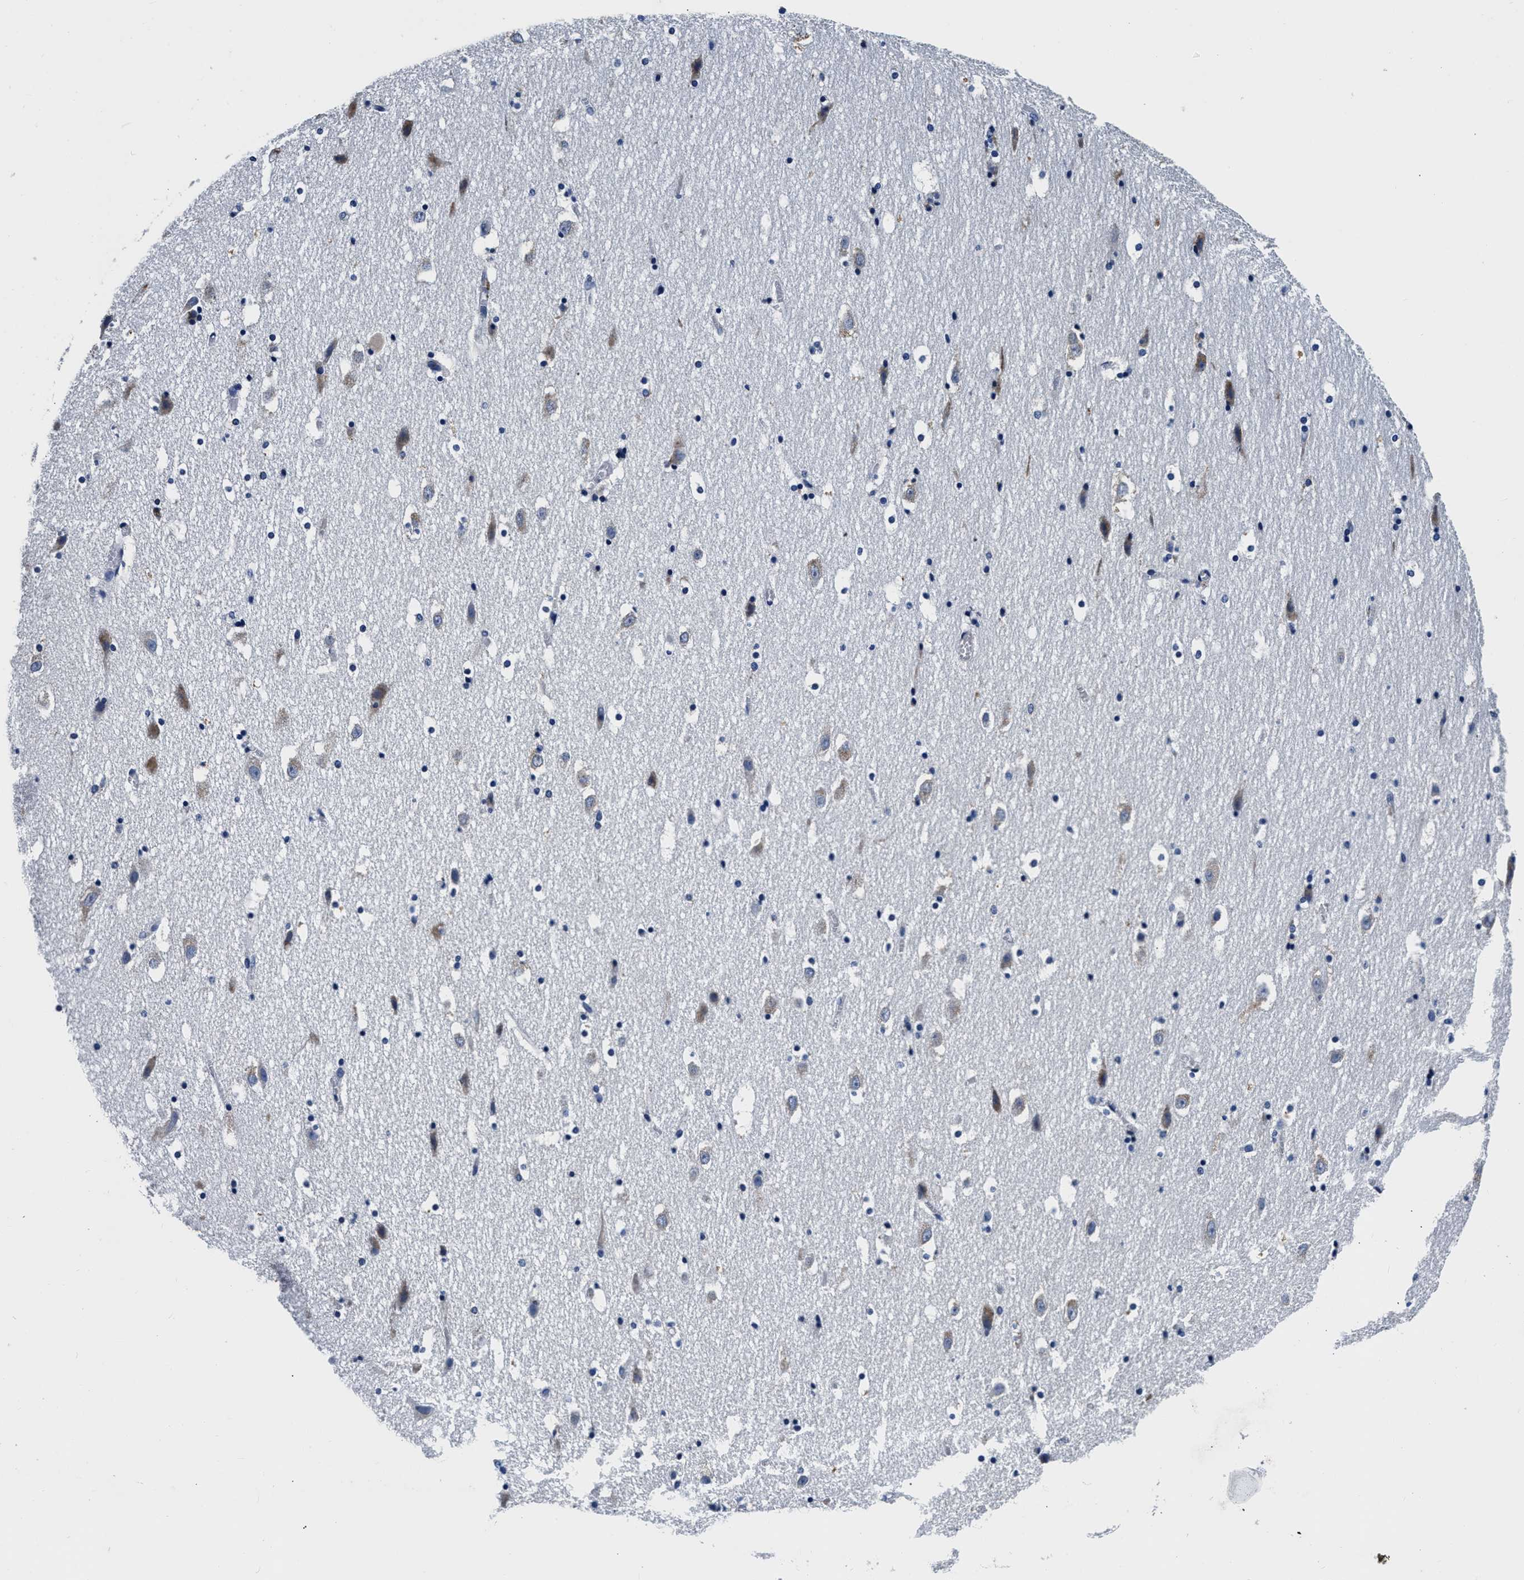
{"staining": {"intensity": "negative", "quantity": "none", "location": "none"}, "tissue": "hippocampus", "cell_type": "Glial cells", "image_type": "normal", "snomed": [{"axis": "morphology", "description": "Normal tissue, NOS"}, {"axis": "topography", "description": "Hippocampus"}], "caption": "DAB immunohistochemical staining of benign human hippocampus exhibits no significant staining in glial cells. (DAB (3,3'-diaminobenzidine) immunohistochemistry with hematoxylin counter stain).", "gene": "GRN", "patient": {"sex": "male", "age": 45}}